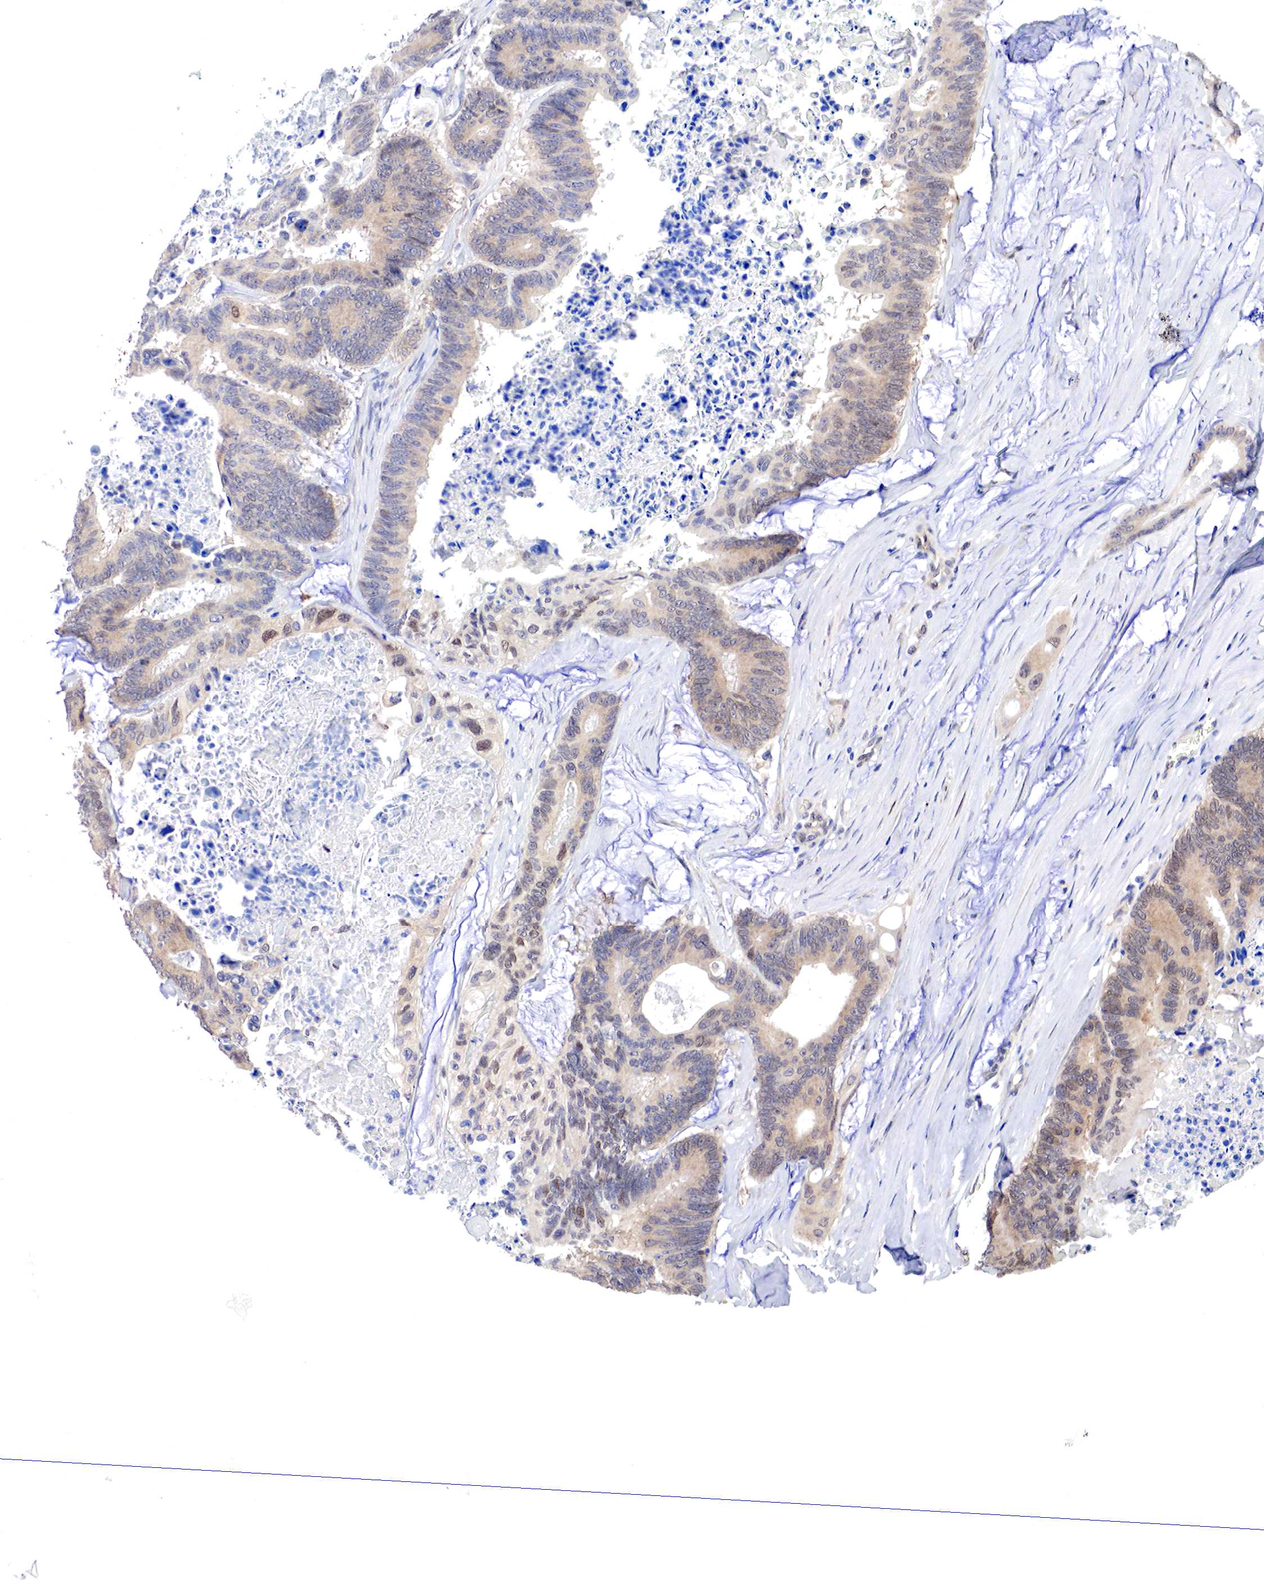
{"staining": {"intensity": "weak", "quantity": "25%-75%", "location": "cytoplasmic/membranous,nuclear"}, "tissue": "colorectal cancer", "cell_type": "Tumor cells", "image_type": "cancer", "snomed": [{"axis": "morphology", "description": "Adenocarcinoma, NOS"}, {"axis": "topography", "description": "Colon"}], "caption": "The histopathology image shows staining of adenocarcinoma (colorectal), revealing weak cytoplasmic/membranous and nuclear protein positivity (brown color) within tumor cells.", "gene": "PABIR2", "patient": {"sex": "male", "age": 65}}